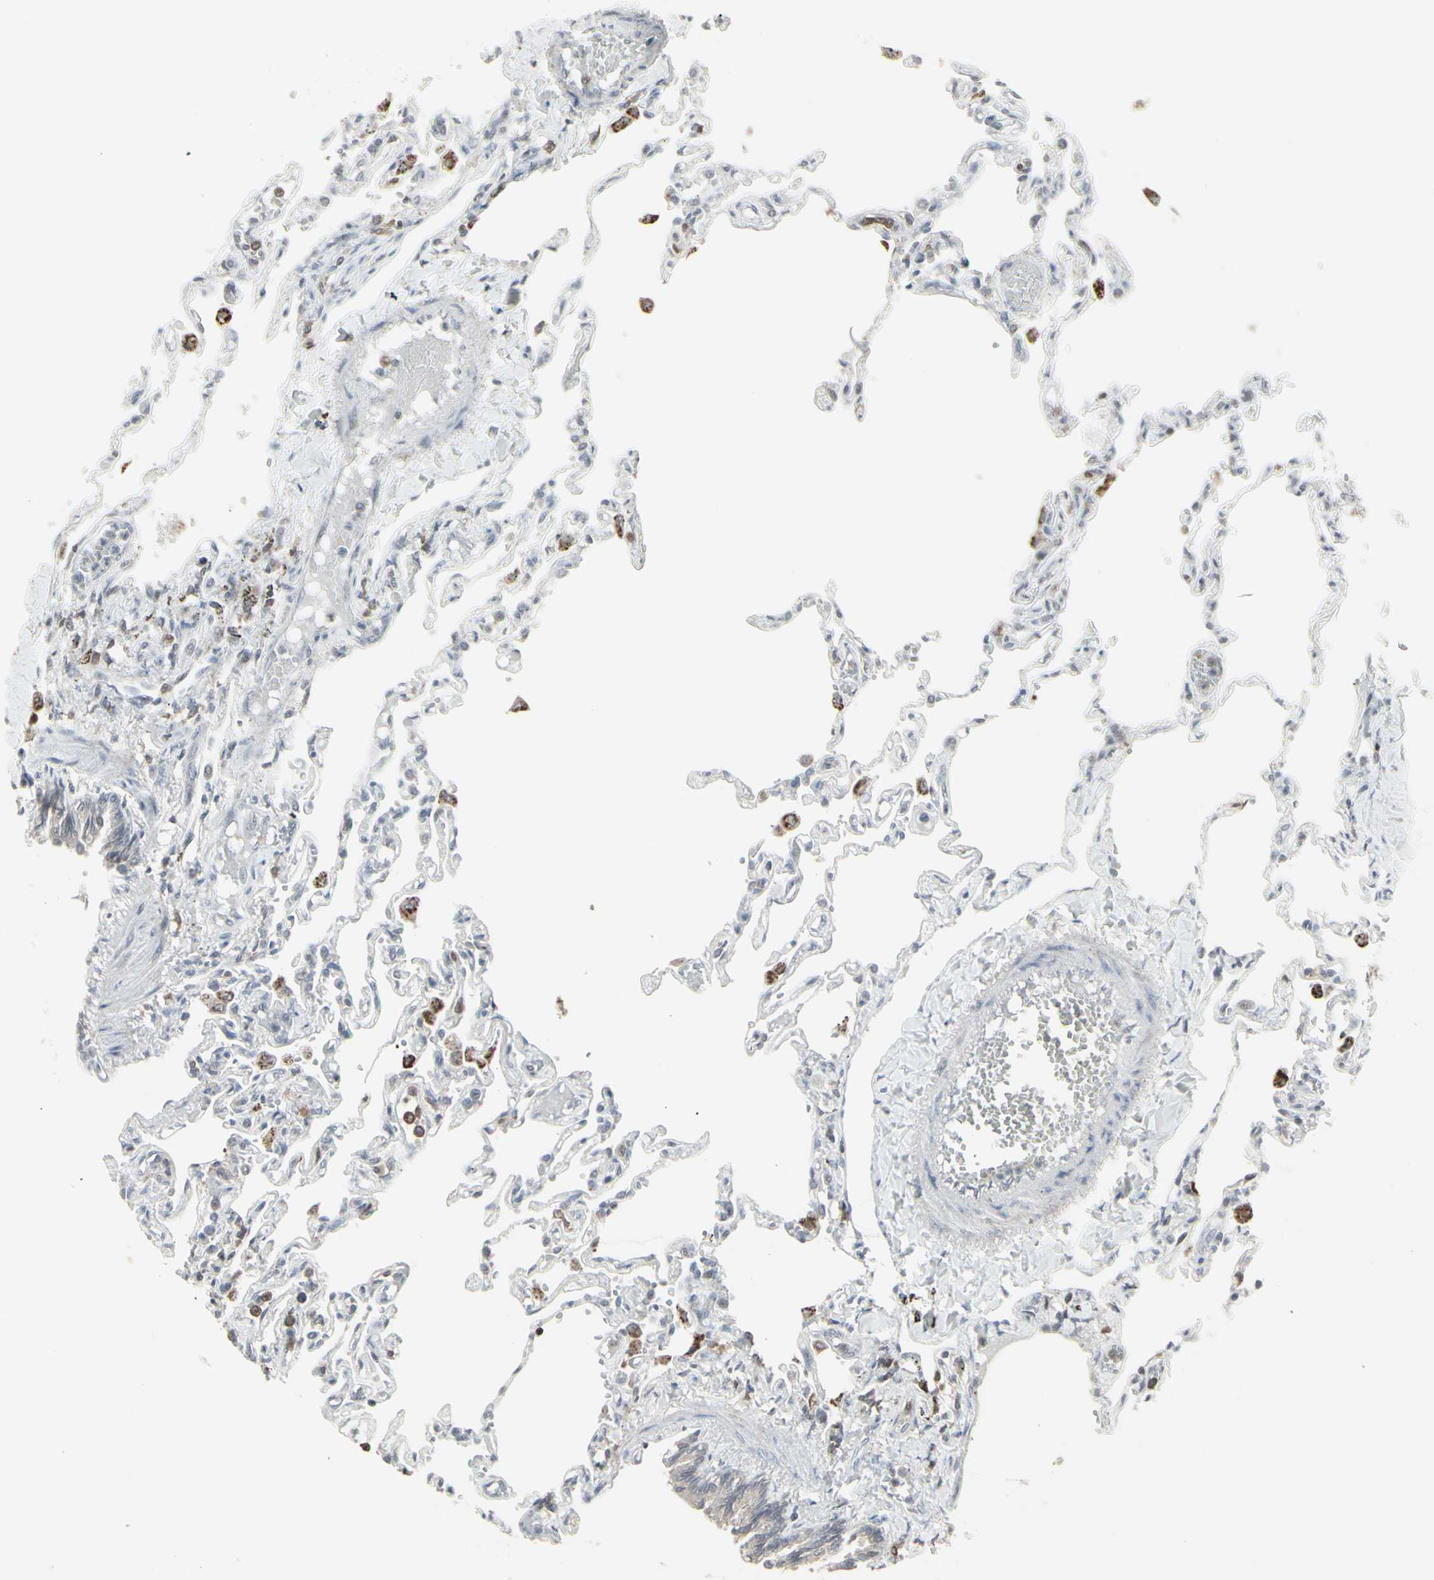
{"staining": {"intensity": "weak", "quantity": "25%-75%", "location": "cytoplasmic/membranous"}, "tissue": "lung", "cell_type": "Alveolar cells", "image_type": "normal", "snomed": [{"axis": "morphology", "description": "Normal tissue, NOS"}, {"axis": "topography", "description": "Lung"}], "caption": "Normal lung was stained to show a protein in brown. There is low levels of weak cytoplasmic/membranous staining in about 25%-75% of alveolar cells. The staining is performed using DAB (3,3'-diaminobenzidine) brown chromogen to label protein expression. The nuclei are counter-stained blue using hematoxylin.", "gene": "SAMSN1", "patient": {"sex": "male", "age": 21}}